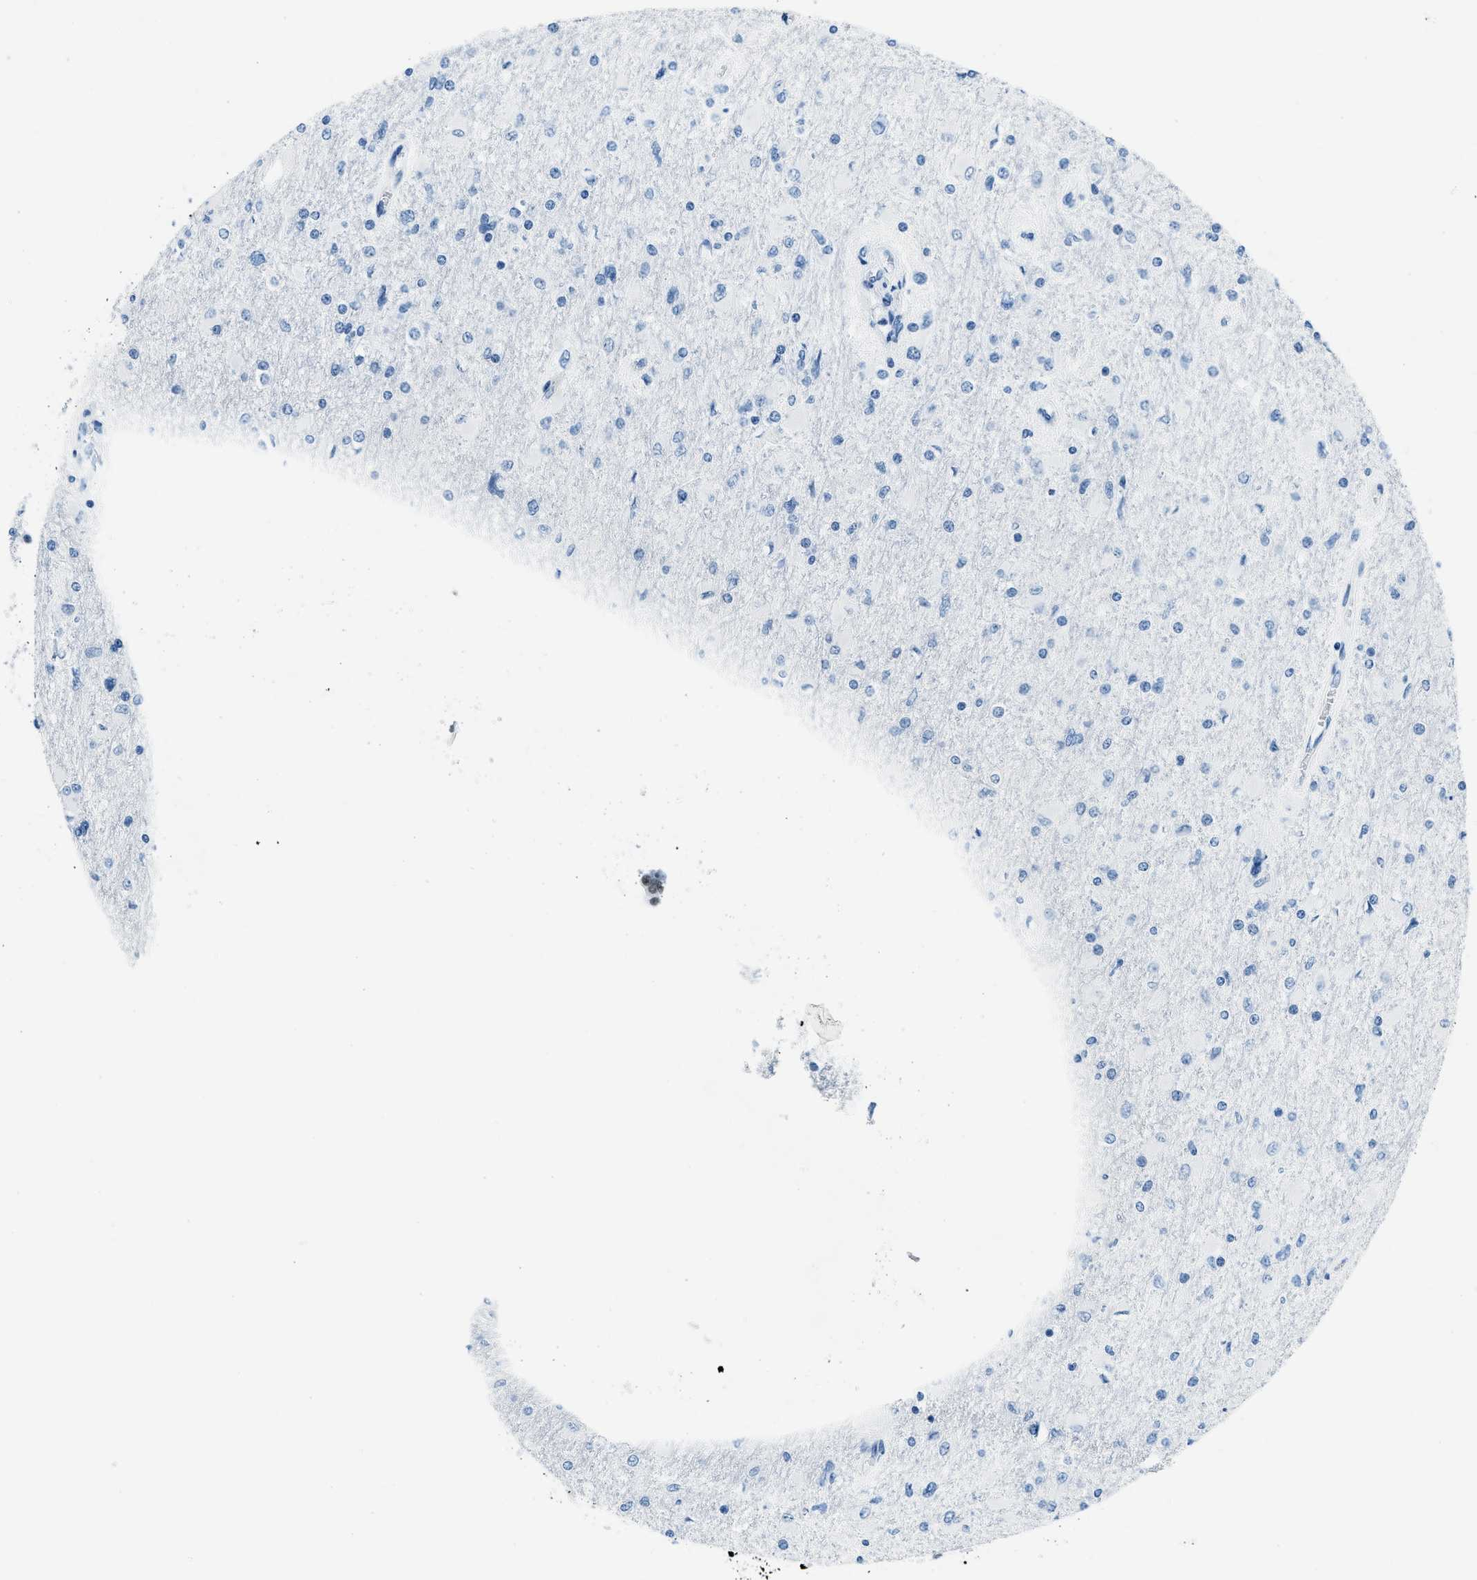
{"staining": {"intensity": "negative", "quantity": "none", "location": "none"}, "tissue": "glioma", "cell_type": "Tumor cells", "image_type": "cancer", "snomed": [{"axis": "morphology", "description": "Glioma, malignant, High grade"}, {"axis": "topography", "description": "Cerebral cortex"}], "caption": "Protein analysis of glioma exhibits no significant positivity in tumor cells.", "gene": "PLA2G2A", "patient": {"sex": "female", "age": 36}}